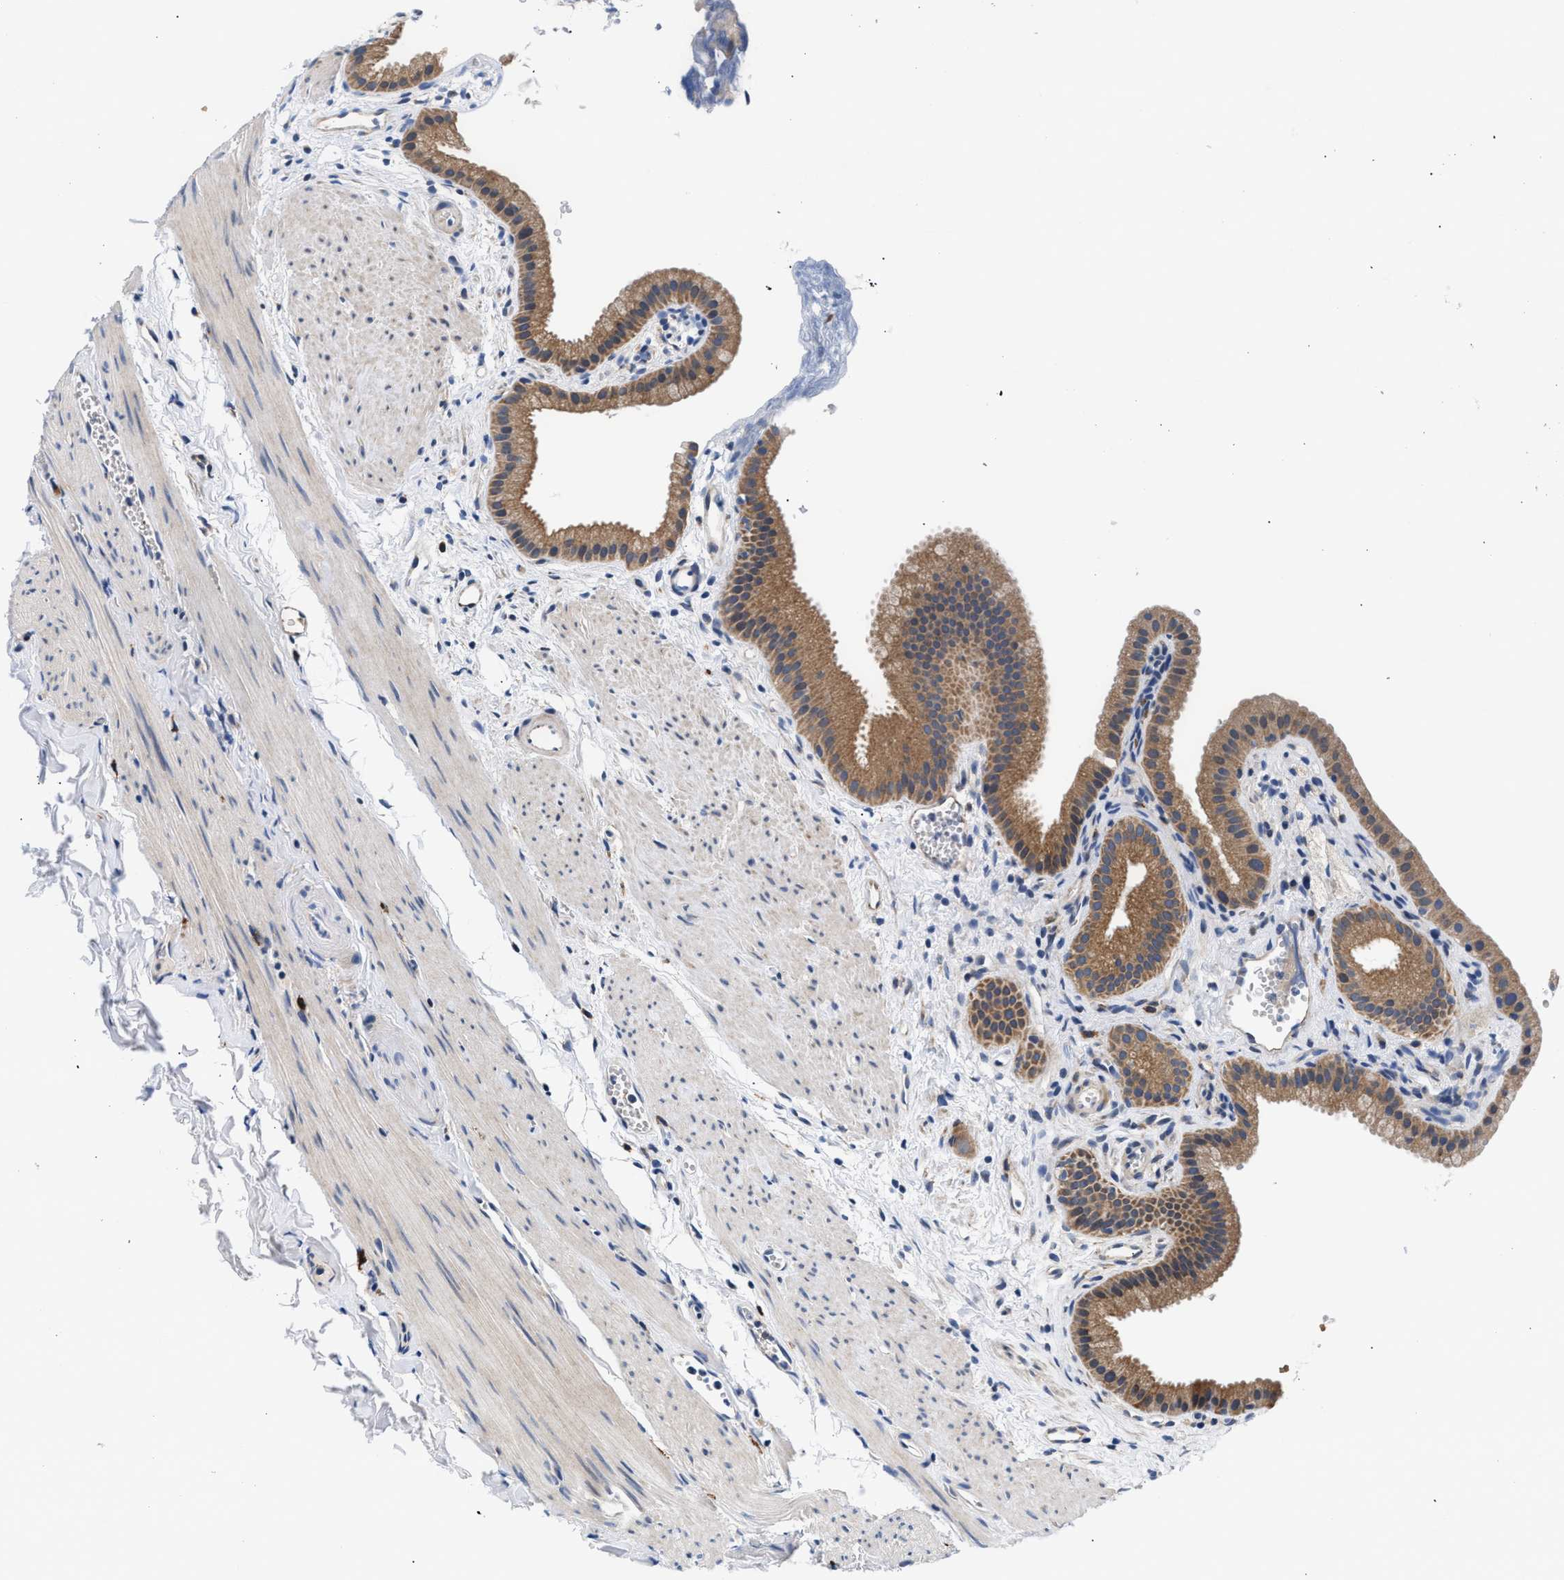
{"staining": {"intensity": "moderate", "quantity": ">75%", "location": "cytoplasmic/membranous"}, "tissue": "gallbladder", "cell_type": "Glandular cells", "image_type": "normal", "snomed": [{"axis": "morphology", "description": "Normal tissue, NOS"}, {"axis": "topography", "description": "Gallbladder"}], "caption": "This is an image of immunohistochemistry (IHC) staining of unremarkable gallbladder, which shows moderate staining in the cytoplasmic/membranous of glandular cells.", "gene": "RINT1", "patient": {"sex": "female", "age": 64}}